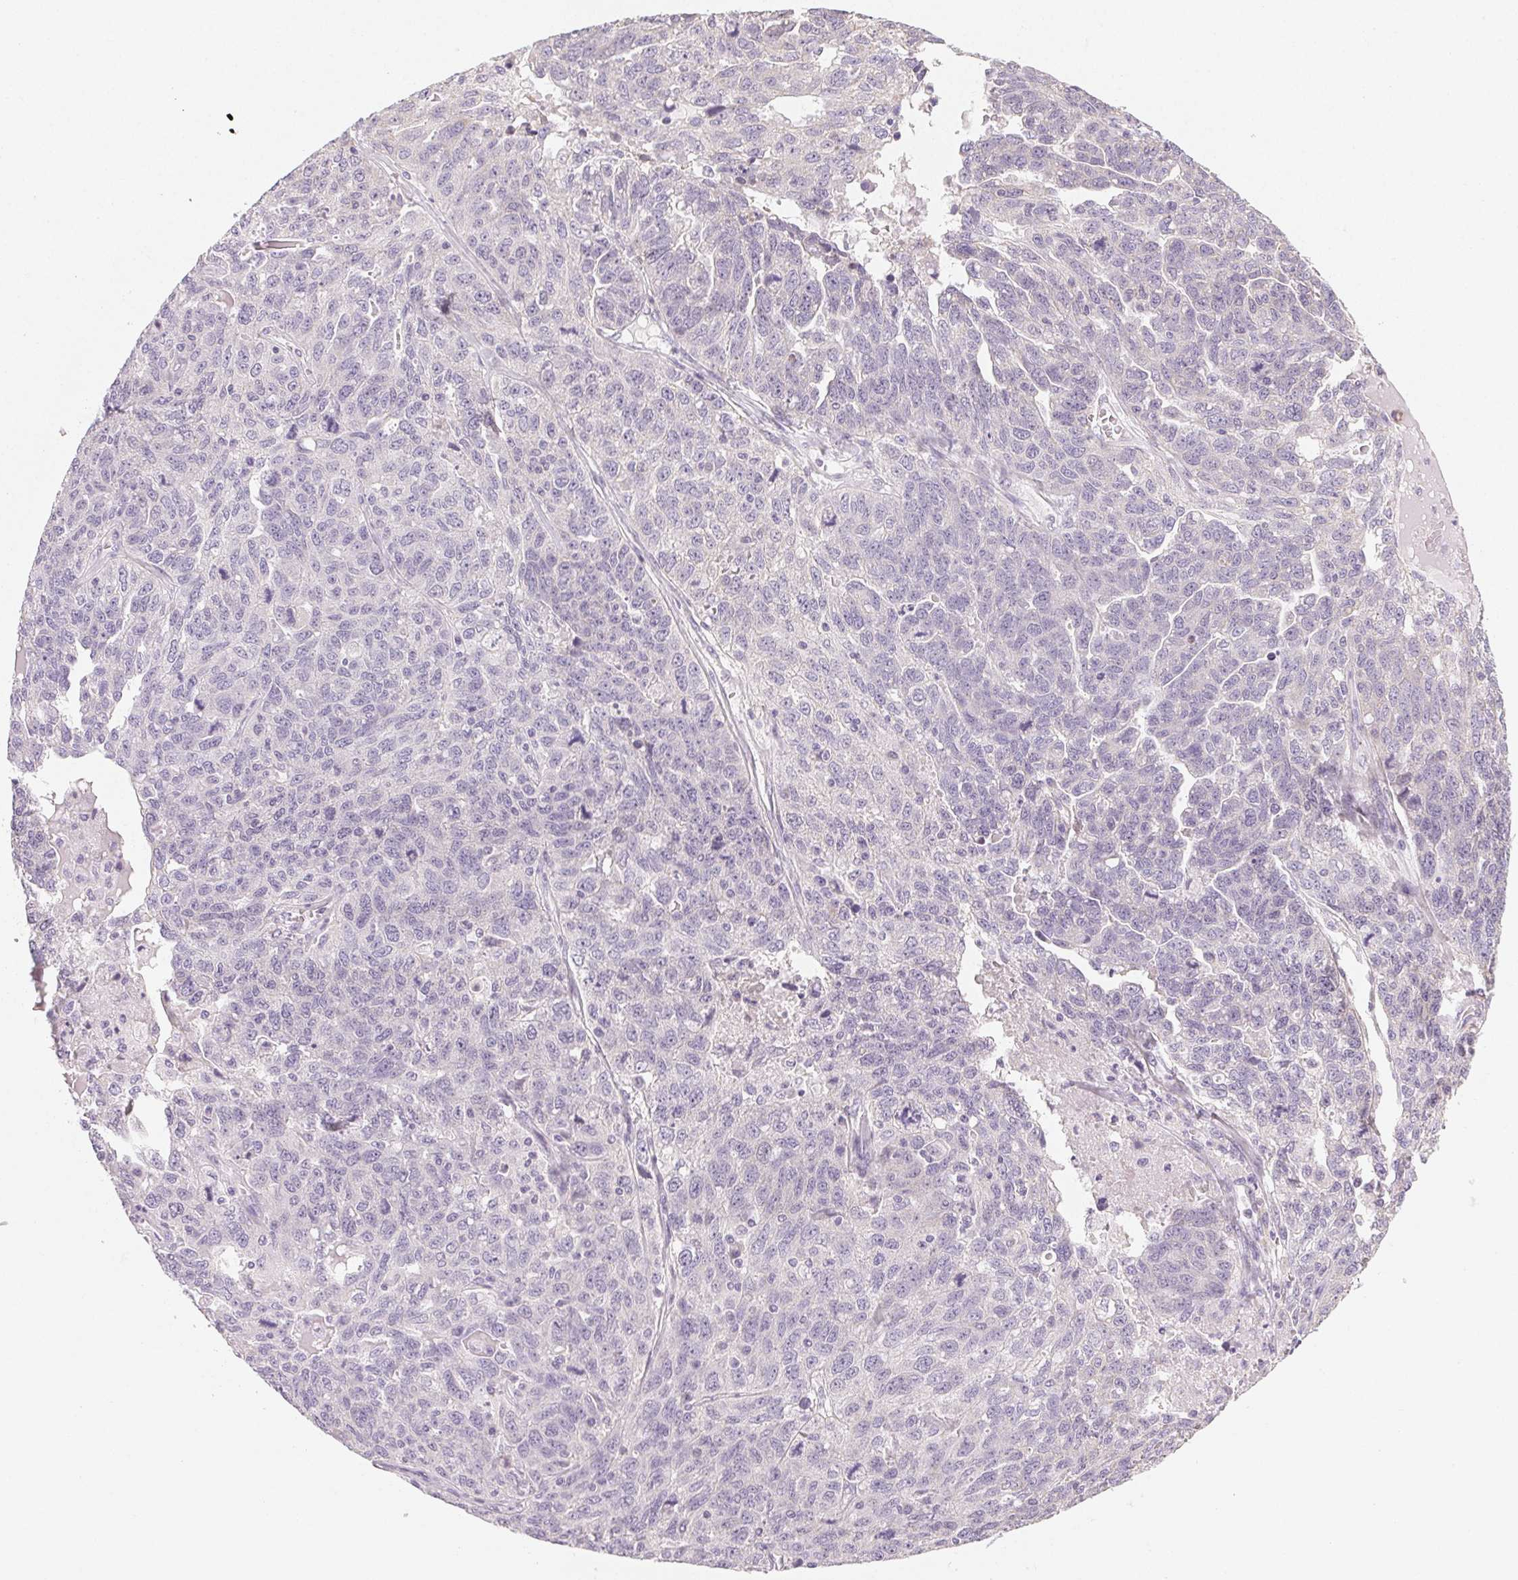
{"staining": {"intensity": "negative", "quantity": "none", "location": "none"}, "tissue": "ovarian cancer", "cell_type": "Tumor cells", "image_type": "cancer", "snomed": [{"axis": "morphology", "description": "Cystadenocarcinoma, serous, NOS"}, {"axis": "topography", "description": "Ovary"}], "caption": "Ovarian serous cystadenocarcinoma stained for a protein using IHC shows no expression tumor cells.", "gene": "MYBL1", "patient": {"sex": "female", "age": 71}}